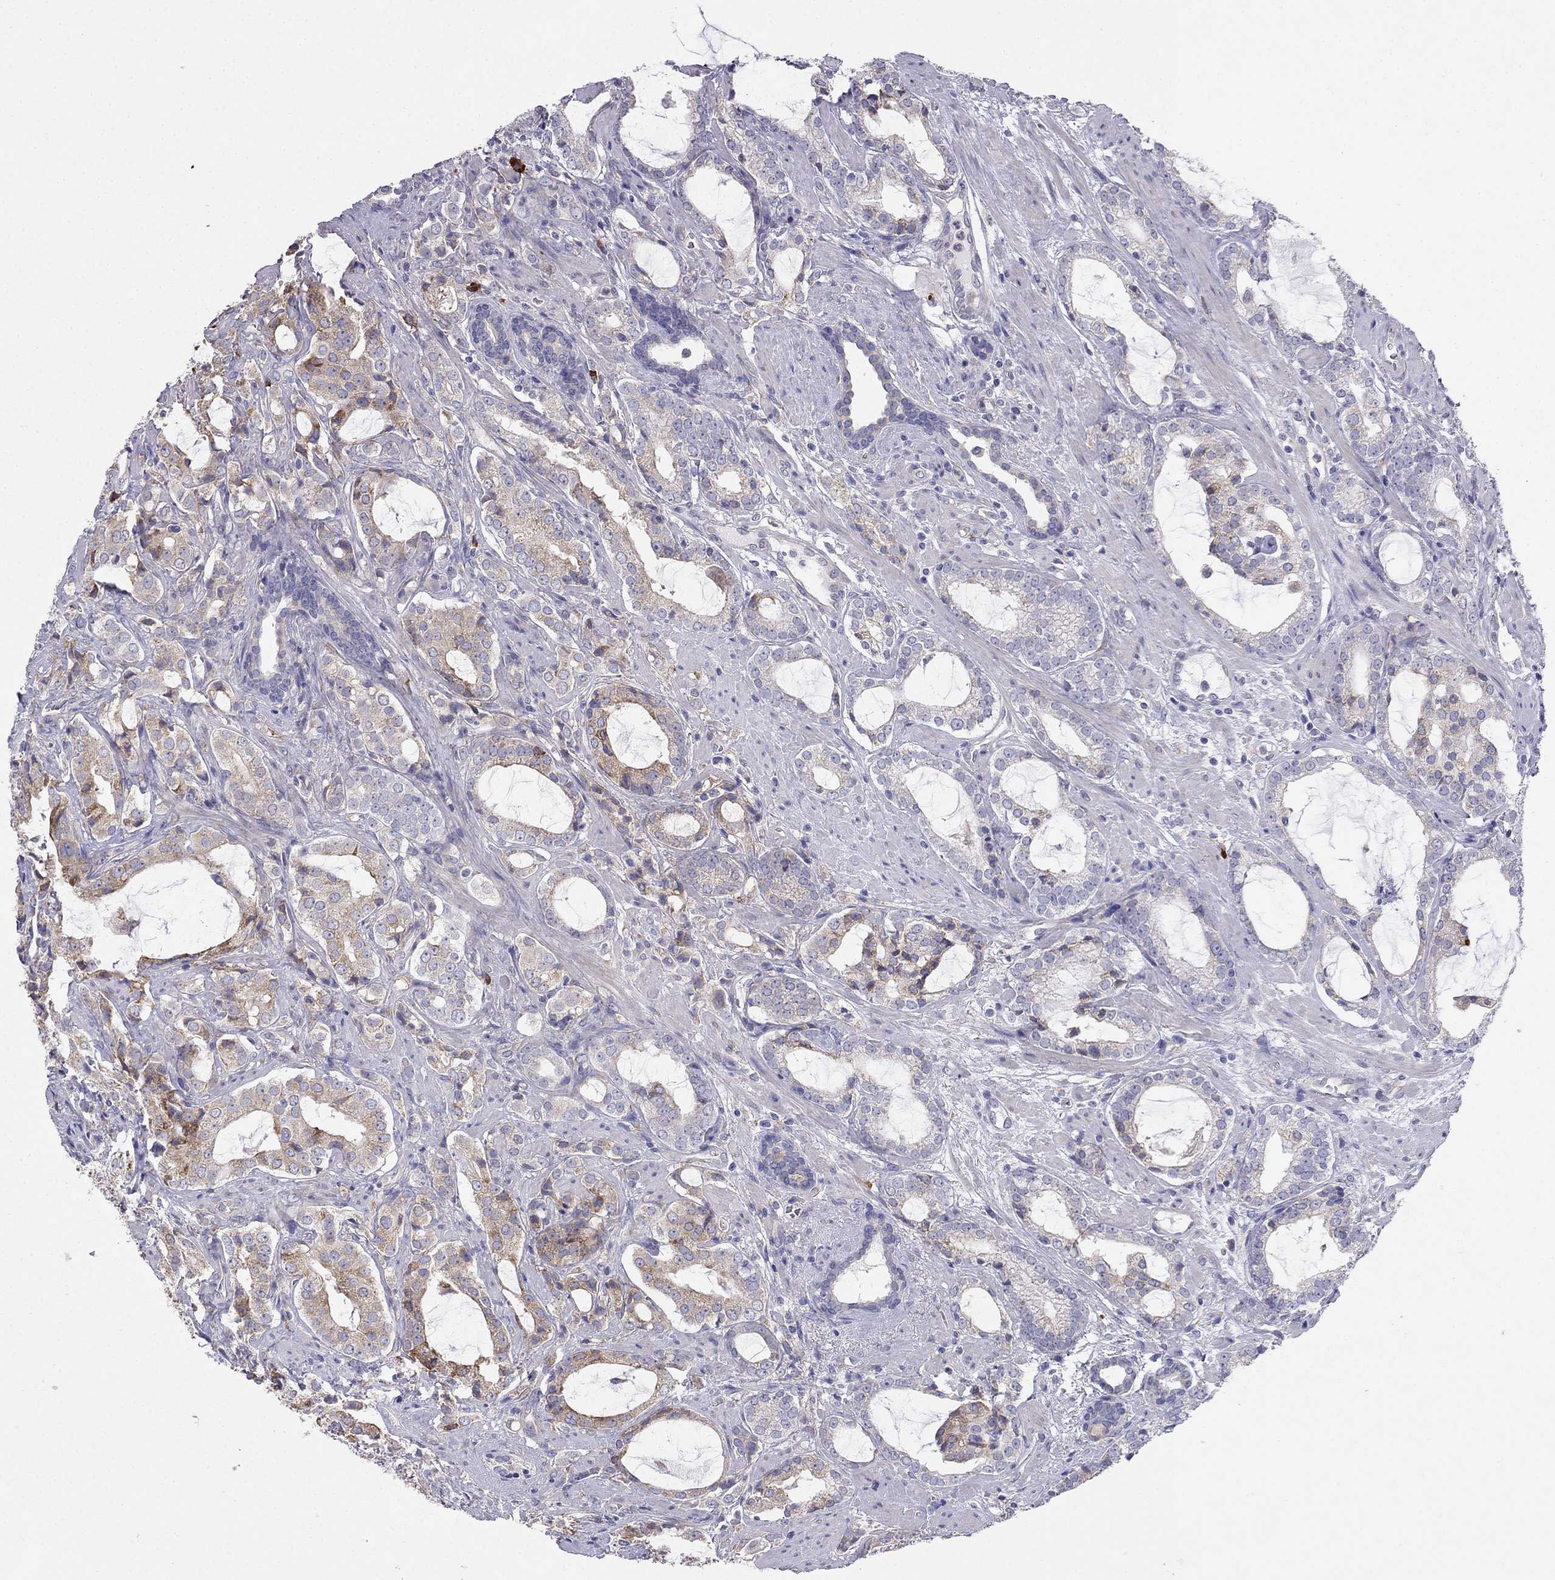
{"staining": {"intensity": "moderate", "quantity": "<25%", "location": "cytoplasmic/membranous"}, "tissue": "prostate cancer", "cell_type": "Tumor cells", "image_type": "cancer", "snomed": [{"axis": "morphology", "description": "Adenocarcinoma, NOS"}, {"axis": "topography", "description": "Prostate"}], "caption": "The photomicrograph shows a brown stain indicating the presence of a protein in the cytoplasmic/membranous of tumor cells in prostate adenocarcinoma. (Brightfield microscopy of DAB IHC at high magnification).", "gene": "LONRF2", "patient": {"sex": "male", "age": 66}}